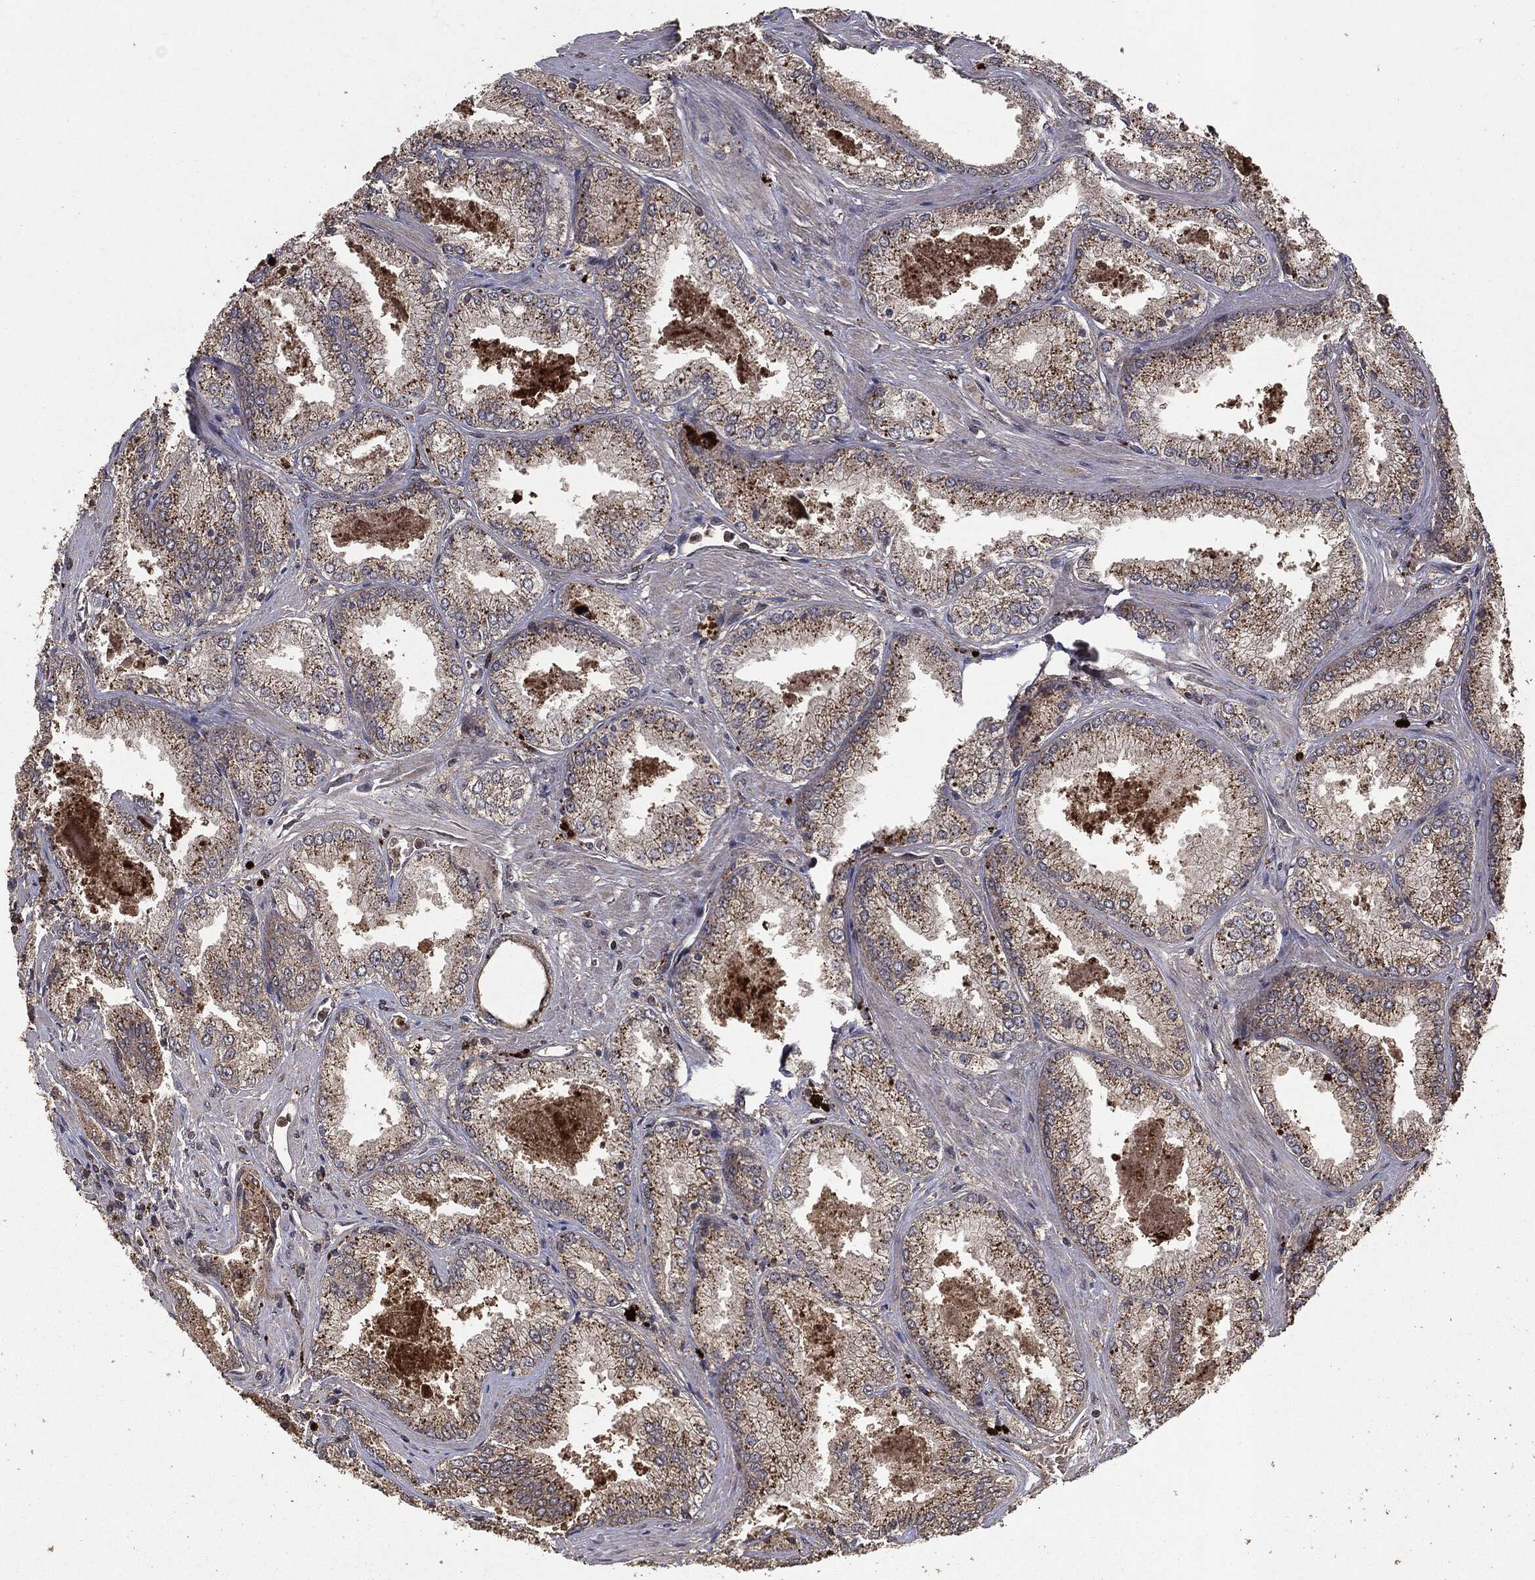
{"staining": {"intensity": "negative", "quantity": "none", "location": "none"}, "tissue": "prostate cancer", "cell_type": "Tumor cells", "image_type": "cancer", "snomed": [{"axis": "morphology", "description": "Adenocarcinoma, Low grade"}, {"axis": "topography", "description": "Prostate"}], "caption": "The micrograph demonstrates no staining of tumor cells in prostate low-grade adenocarcinoma. (Immunohistochemistry, brightfield microscopy, high magnification).", "gene": "MTOR", "patient": {"sex": "male", "age": 68}}